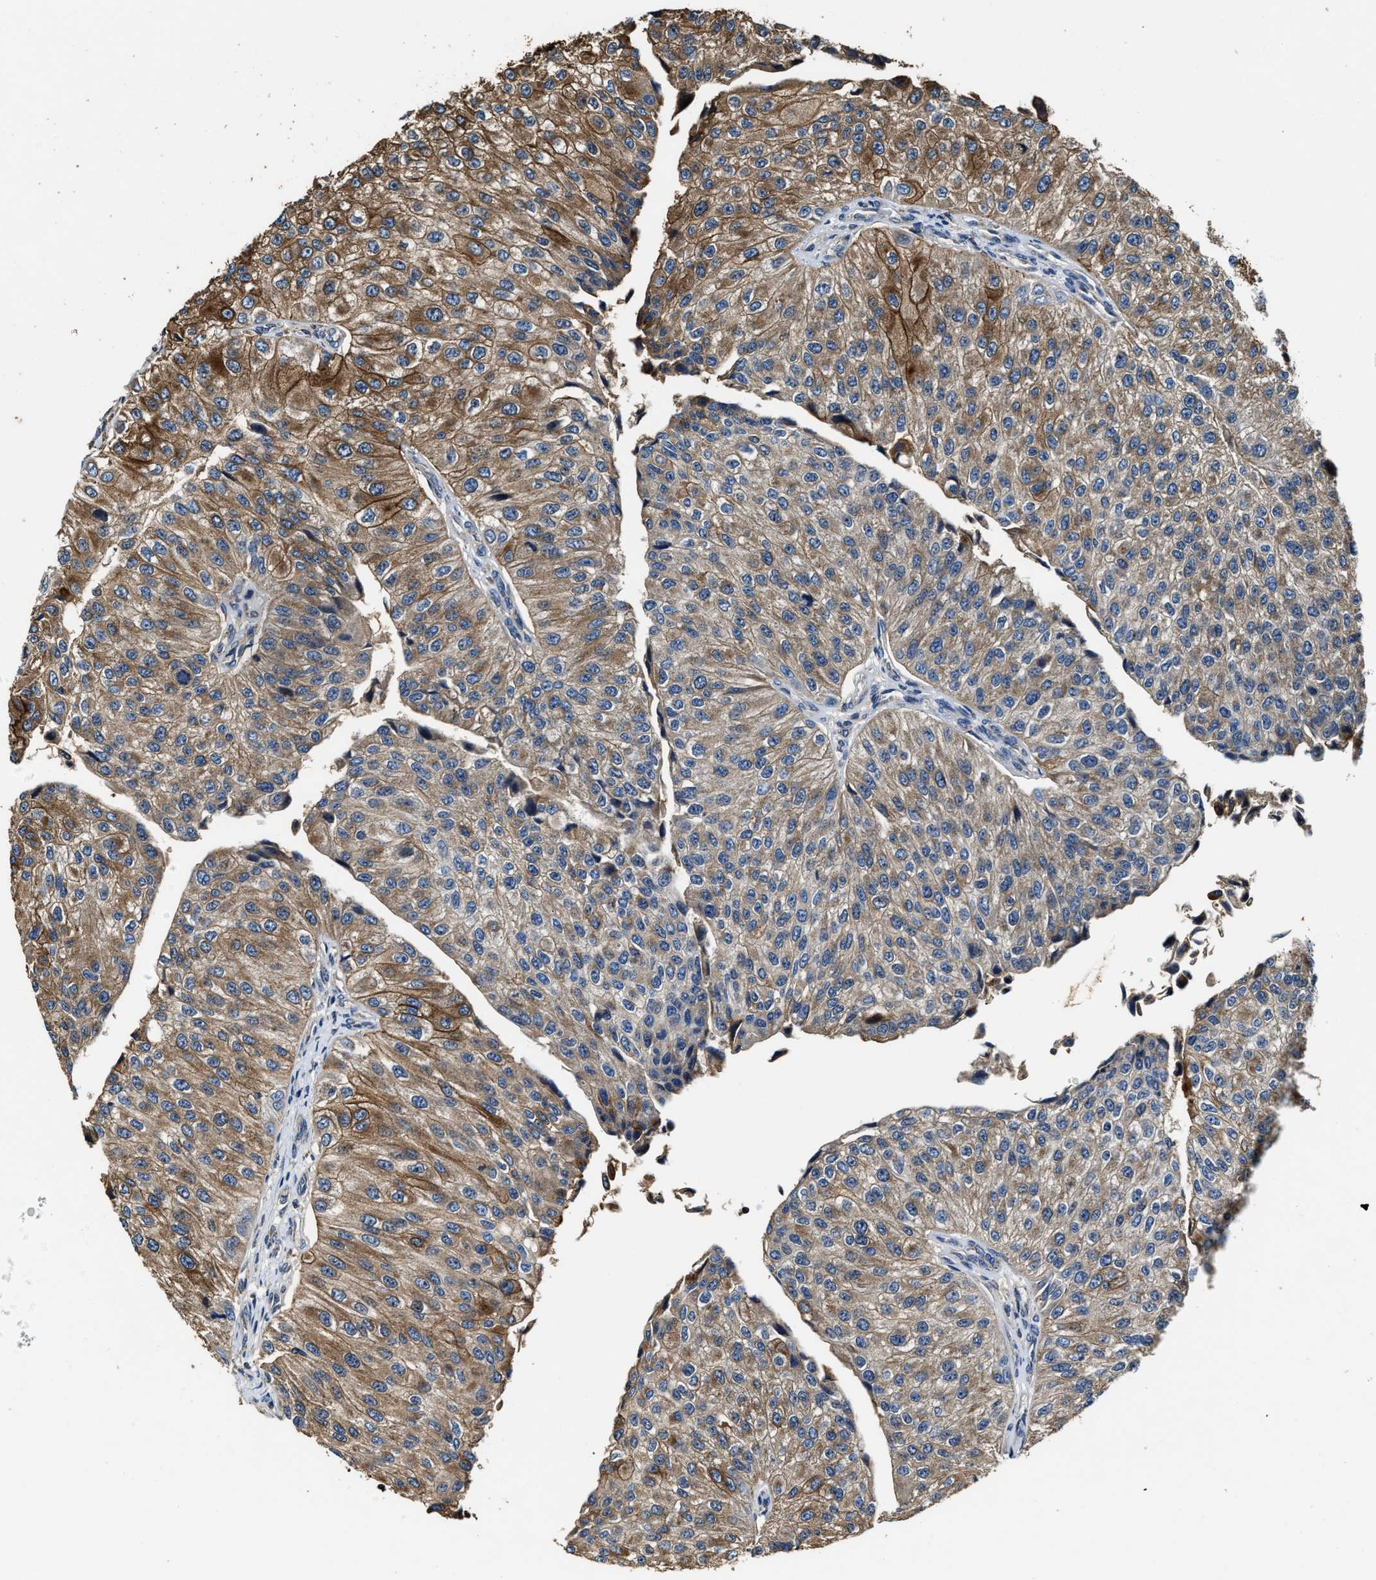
{"staining": {"intensity": "strong", "quantity": "25%-75%", "location": "cytoplasmic/membranous"}, "tissue": "urothelial cancer", "cell_type": "Tumor cells", "image_type": "cancer", "snomed": [{"axis": "morphology", "description": "Urothelial carcinoma, High grade"}, {"axis": "topography", "description": "Kidney"}, {"axis": "topography", "description": "Urinary bladder"}], "caption": "Strong cytoplasmic/membranous expression is appreciated in approximately 25%-75% of tumor cells in urothelial cancer. The staining was performed using DAB (3,3'-diaminobenzidine) to visualize the protein expression in brown, while the nuclei were stained in blue with hematoxylin (Magnification: 20x).", "gene": "GFRA3", "patient": {"sex": "male", "age": 77}}